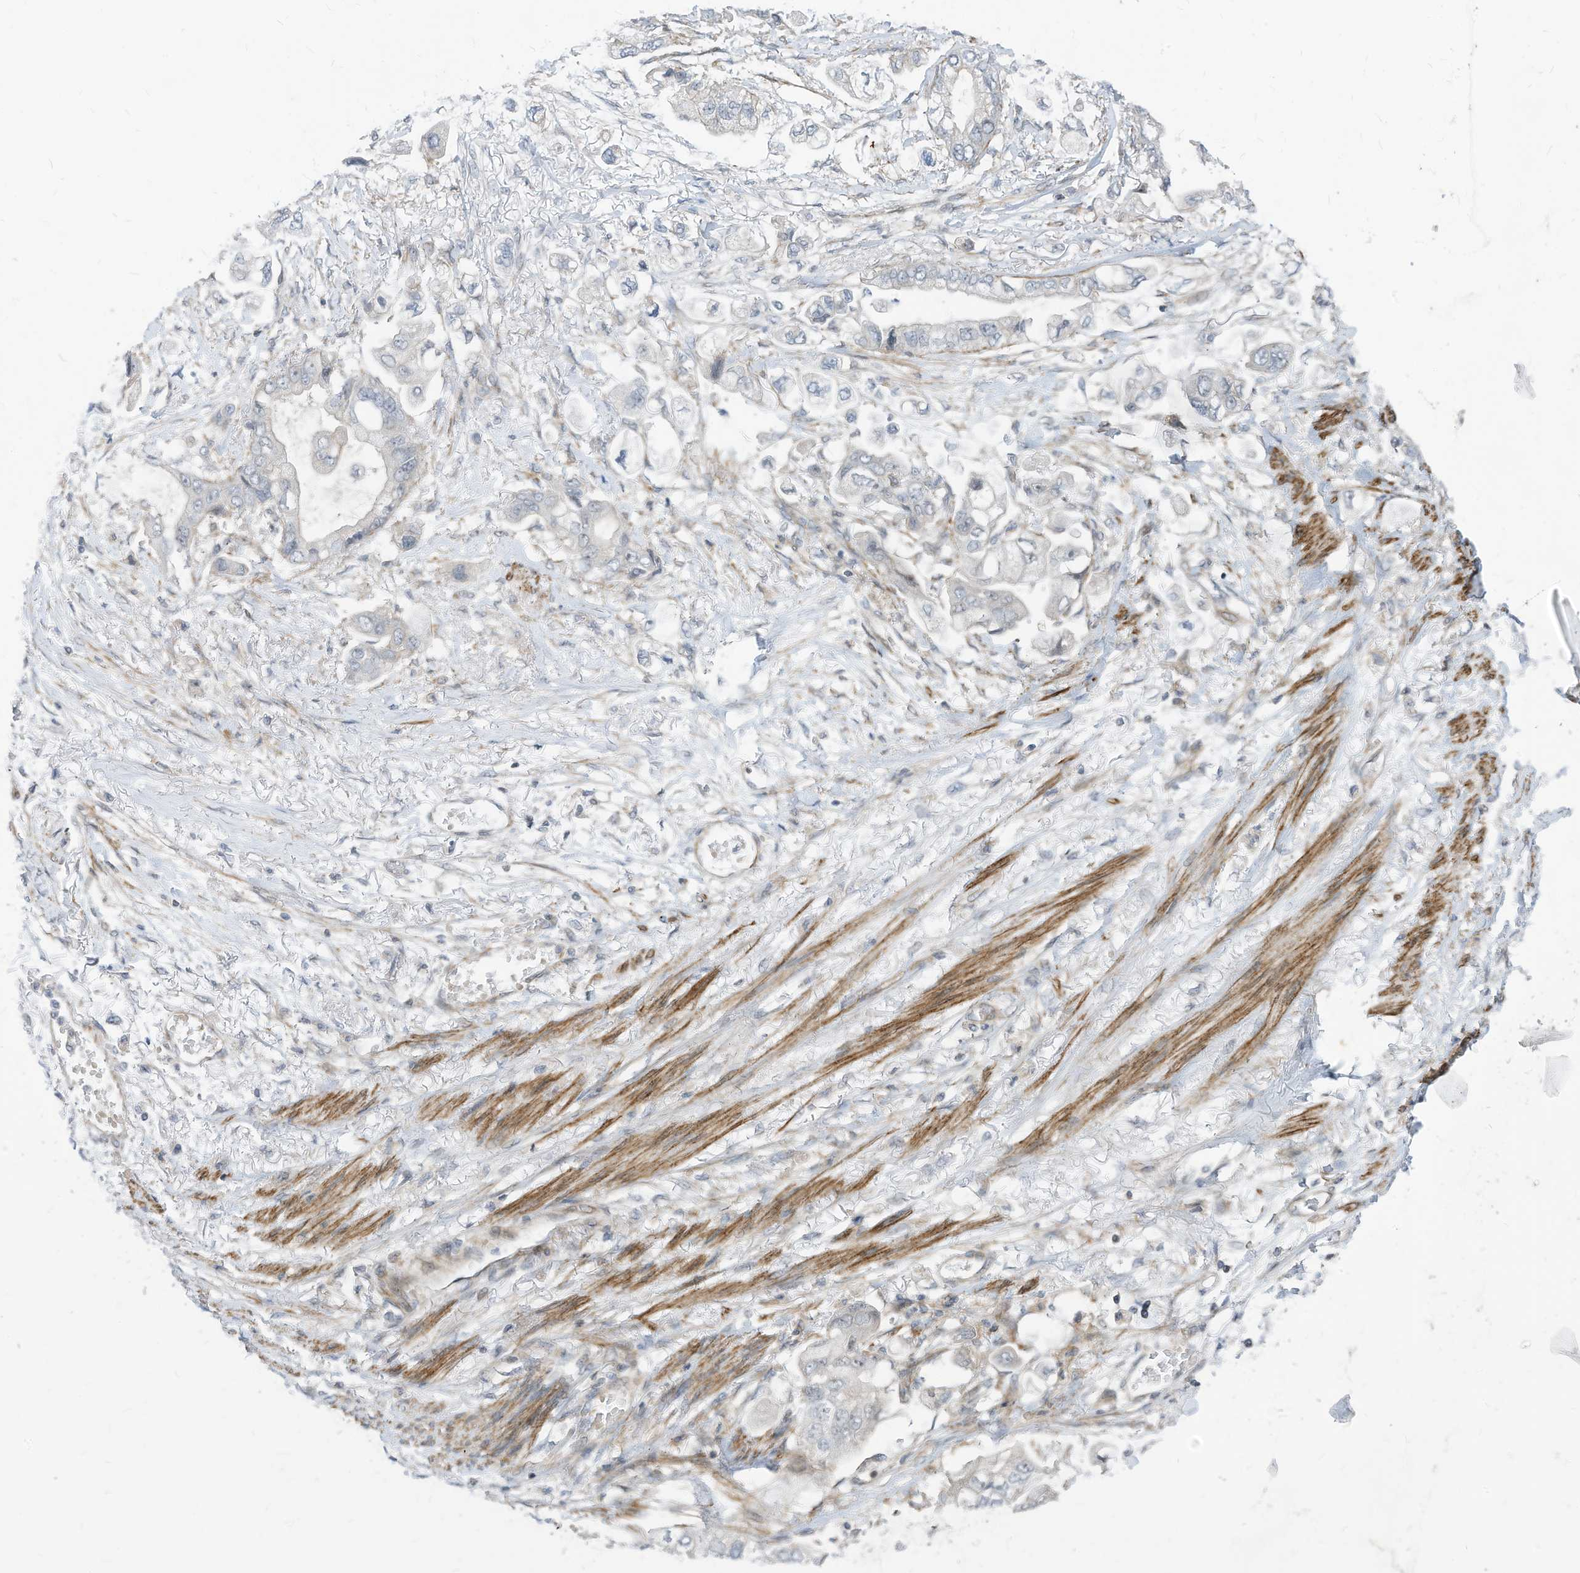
{"staining": {"intensity": "negative", "quantity": "none", "location": "none"}, "tissue": "stomach cancer", "cell_type": "Tumor cells", "image_type": "cancer", "snomed": [{"axis": "morphology", "description": "Adenocarcinoma, NOS"}, {"axis": "topography", "description": "Stomach"}], "caption": "Adenocarcinoma (stomach) stained for a protein using IHC reveals no staining tumor cells.", "gene": "GPATCH3", "patient": {"sex": "male", "age": 62}}